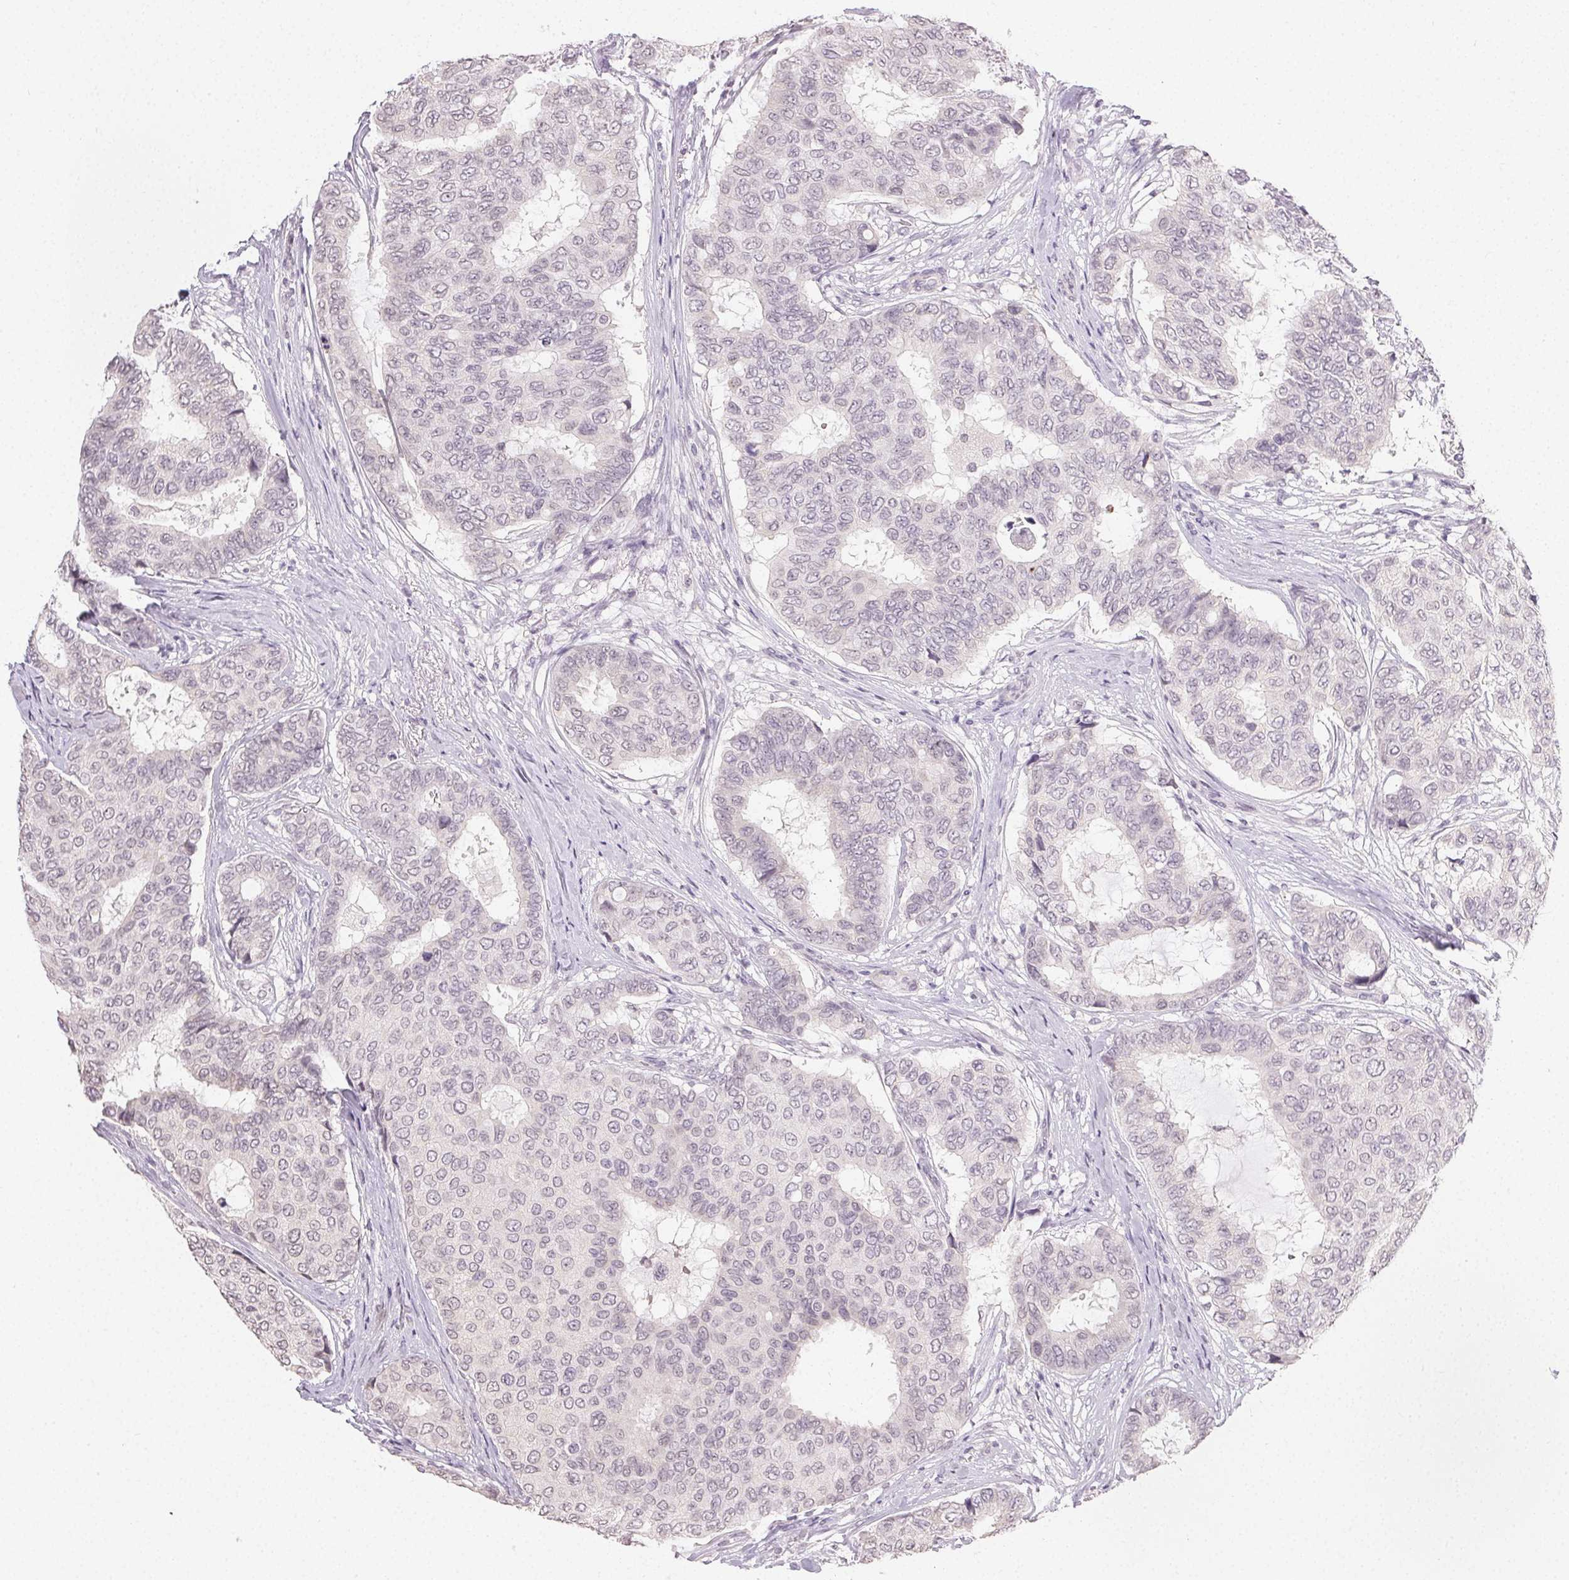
{"staining": {"intensity": "negative", "quantity": "none", "location": "none"}, "tissue": "breast cancer", "cell_type": "Tumor cells", "image_type": "cancer", "snomed": [{"axis": "morphology", "description": "Duct carcinoma"}, {"axis": "topography", "description": "Breast"}], "caption": "Immunohistochemistry of human invasive ductal carcinoma (breast) exhibits no staining in tumor cells. (Immunohistochemistry, brightfield microscopy, high magnification).", "gene": "TMEM174", "patient": {"sex": "female", "age": 75}}